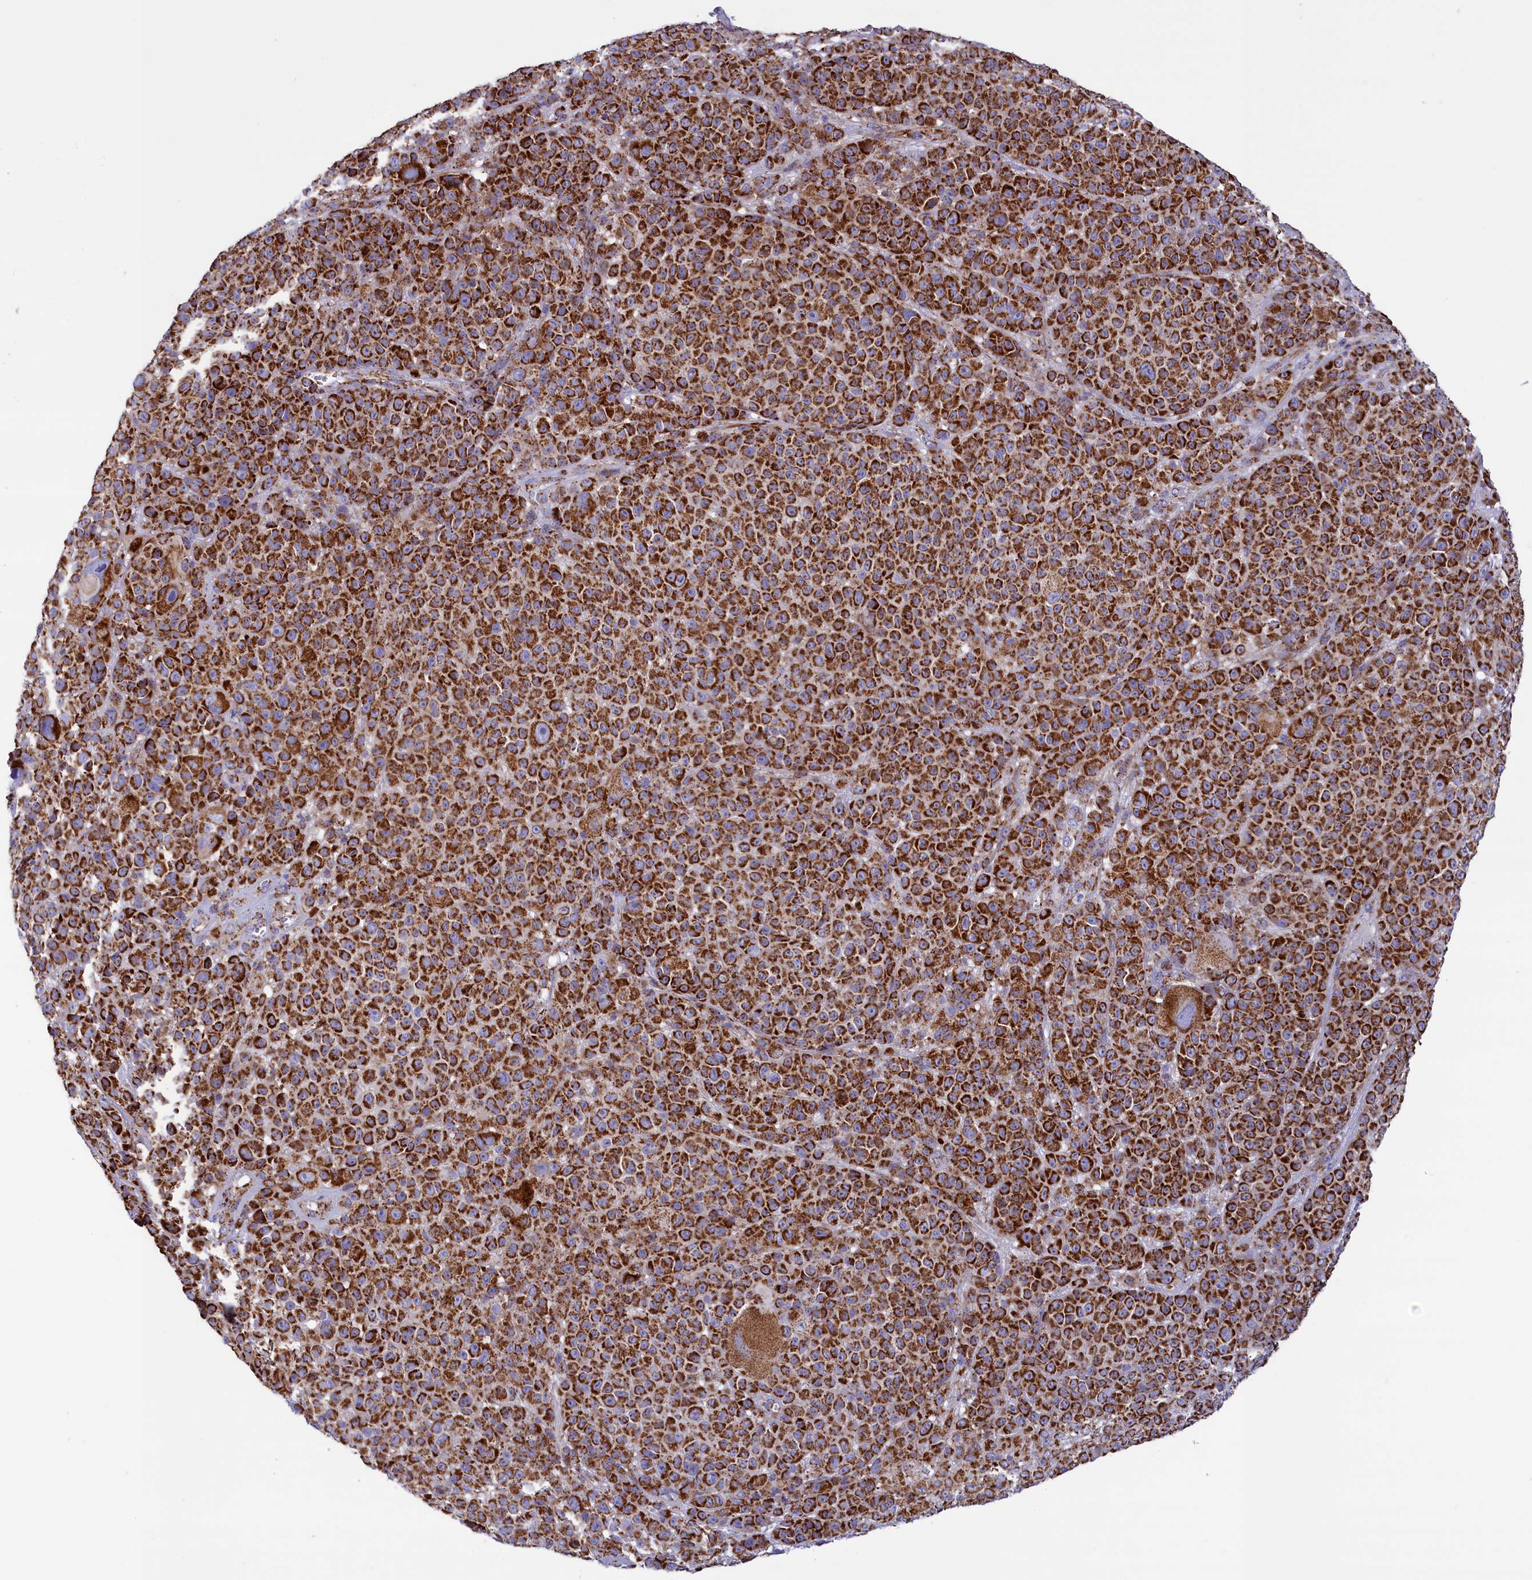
{"staining": {"intensity": "strong", "quantity": ">75%", "location": "cytoplasmic/membranous"}, "tissue": "melanoma", "cell_type": "Tumor cells", "image_type": "cancer", "snomed": [{"axis": "morphology", "description": "Malignant melanoma, NOS"}, {"axis": "topography", "description": "Skin"}], "caption": "Immunohistochemical staining of melanoma demonstrates high levels of strong cytoplasmic/membranous positivity in about >75% of tumor cells.", "gene": "ISOC2", "patient": {"sex": "female", "age": 94}}